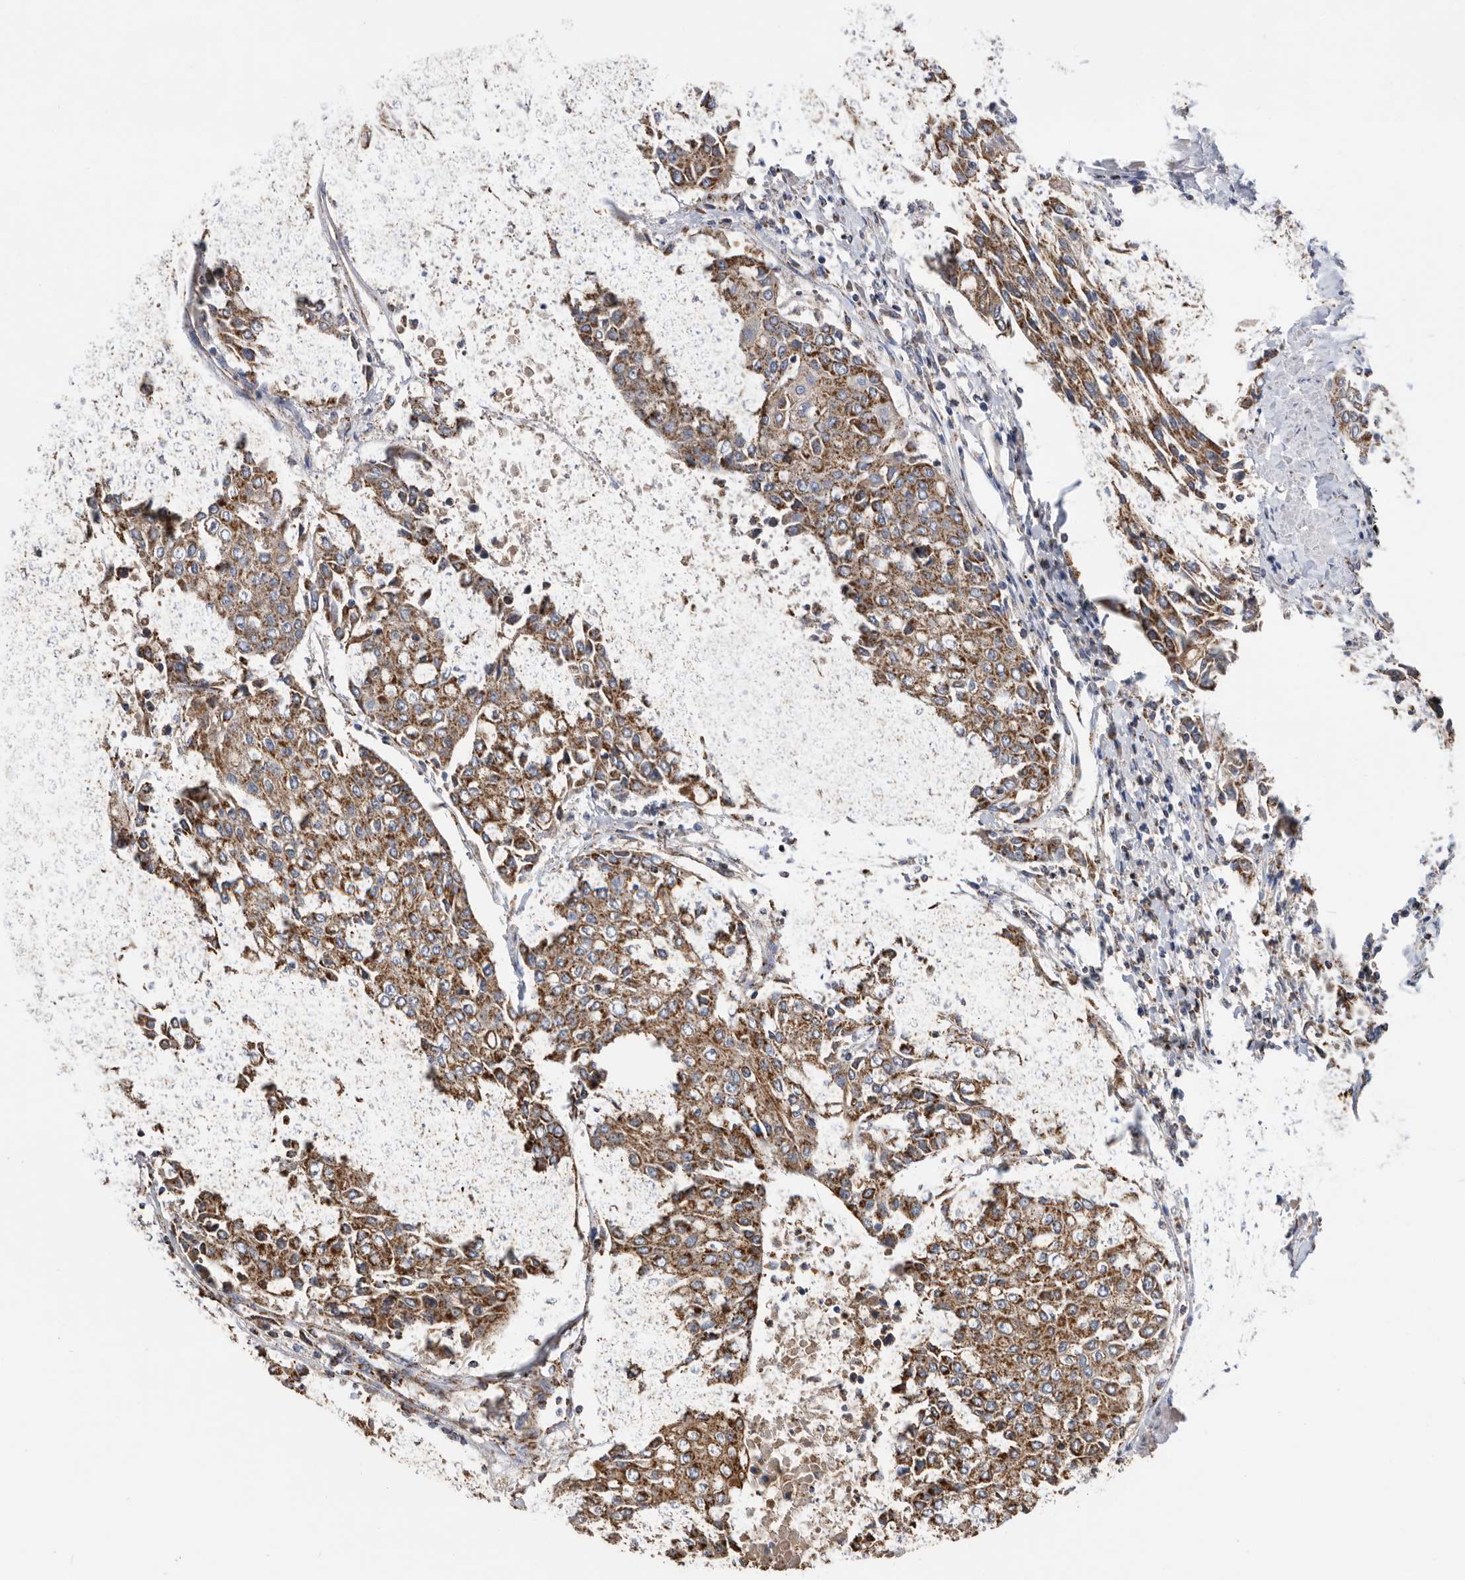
{"staining": {"intensity": "moderate", "quantity": ">75%", "location": "cytoplasmic/membranous"}, "tissue": "urothelial cancer", "cell_type": "Tumor cells", "image_type": "cancer", "snomed": [{"axis": "morphology", "description": "Urothelial carcinoma, High grade"}, {"axis": "topography", "description": "Urinary bladder"}], "caption": "Urothelial cancer stained with a protein marker exhibits moderate staining in tumor cells.", "gene": "WFDC1", "patient": {"sex": "female", "age": 85}}